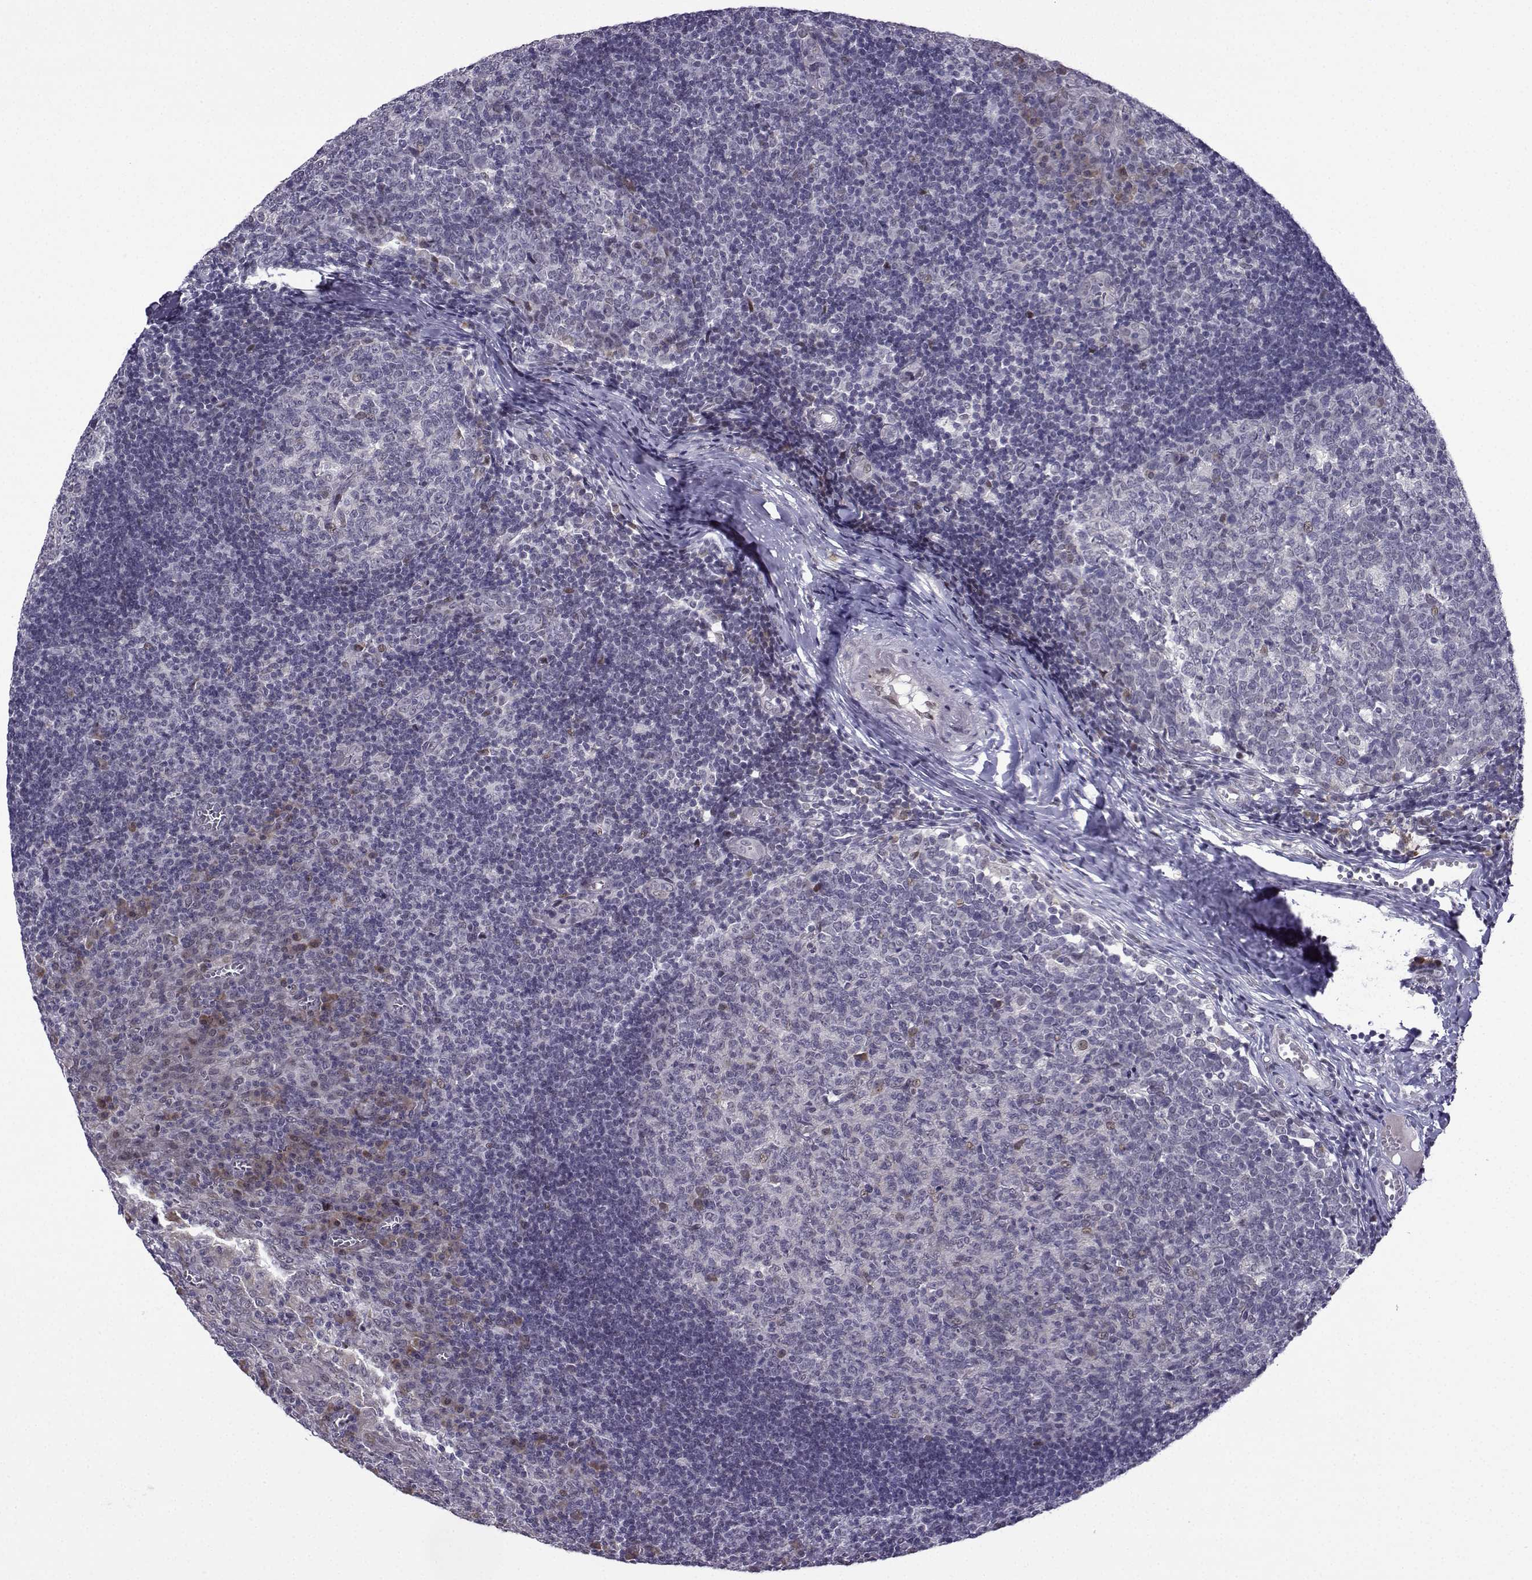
{"staining": {"intensity": "weak", "quantity": "<25%", "location": "nuclear"}, "tissue": "tonsil", "cell_type": "Germinal center cells", "image_type": "normal", "snomed": [{"axis": "morphology", "description": "Normal tissue, NOS"}, {"axis": "topography", "description": "Tonsil"}], "caption": "A high-resolution image shows IHC staining of normal tonsil, which displays no significant expression in germinal center cells.", "gene": "FGF3", "patient": {"sex": "female", "age": 13}}